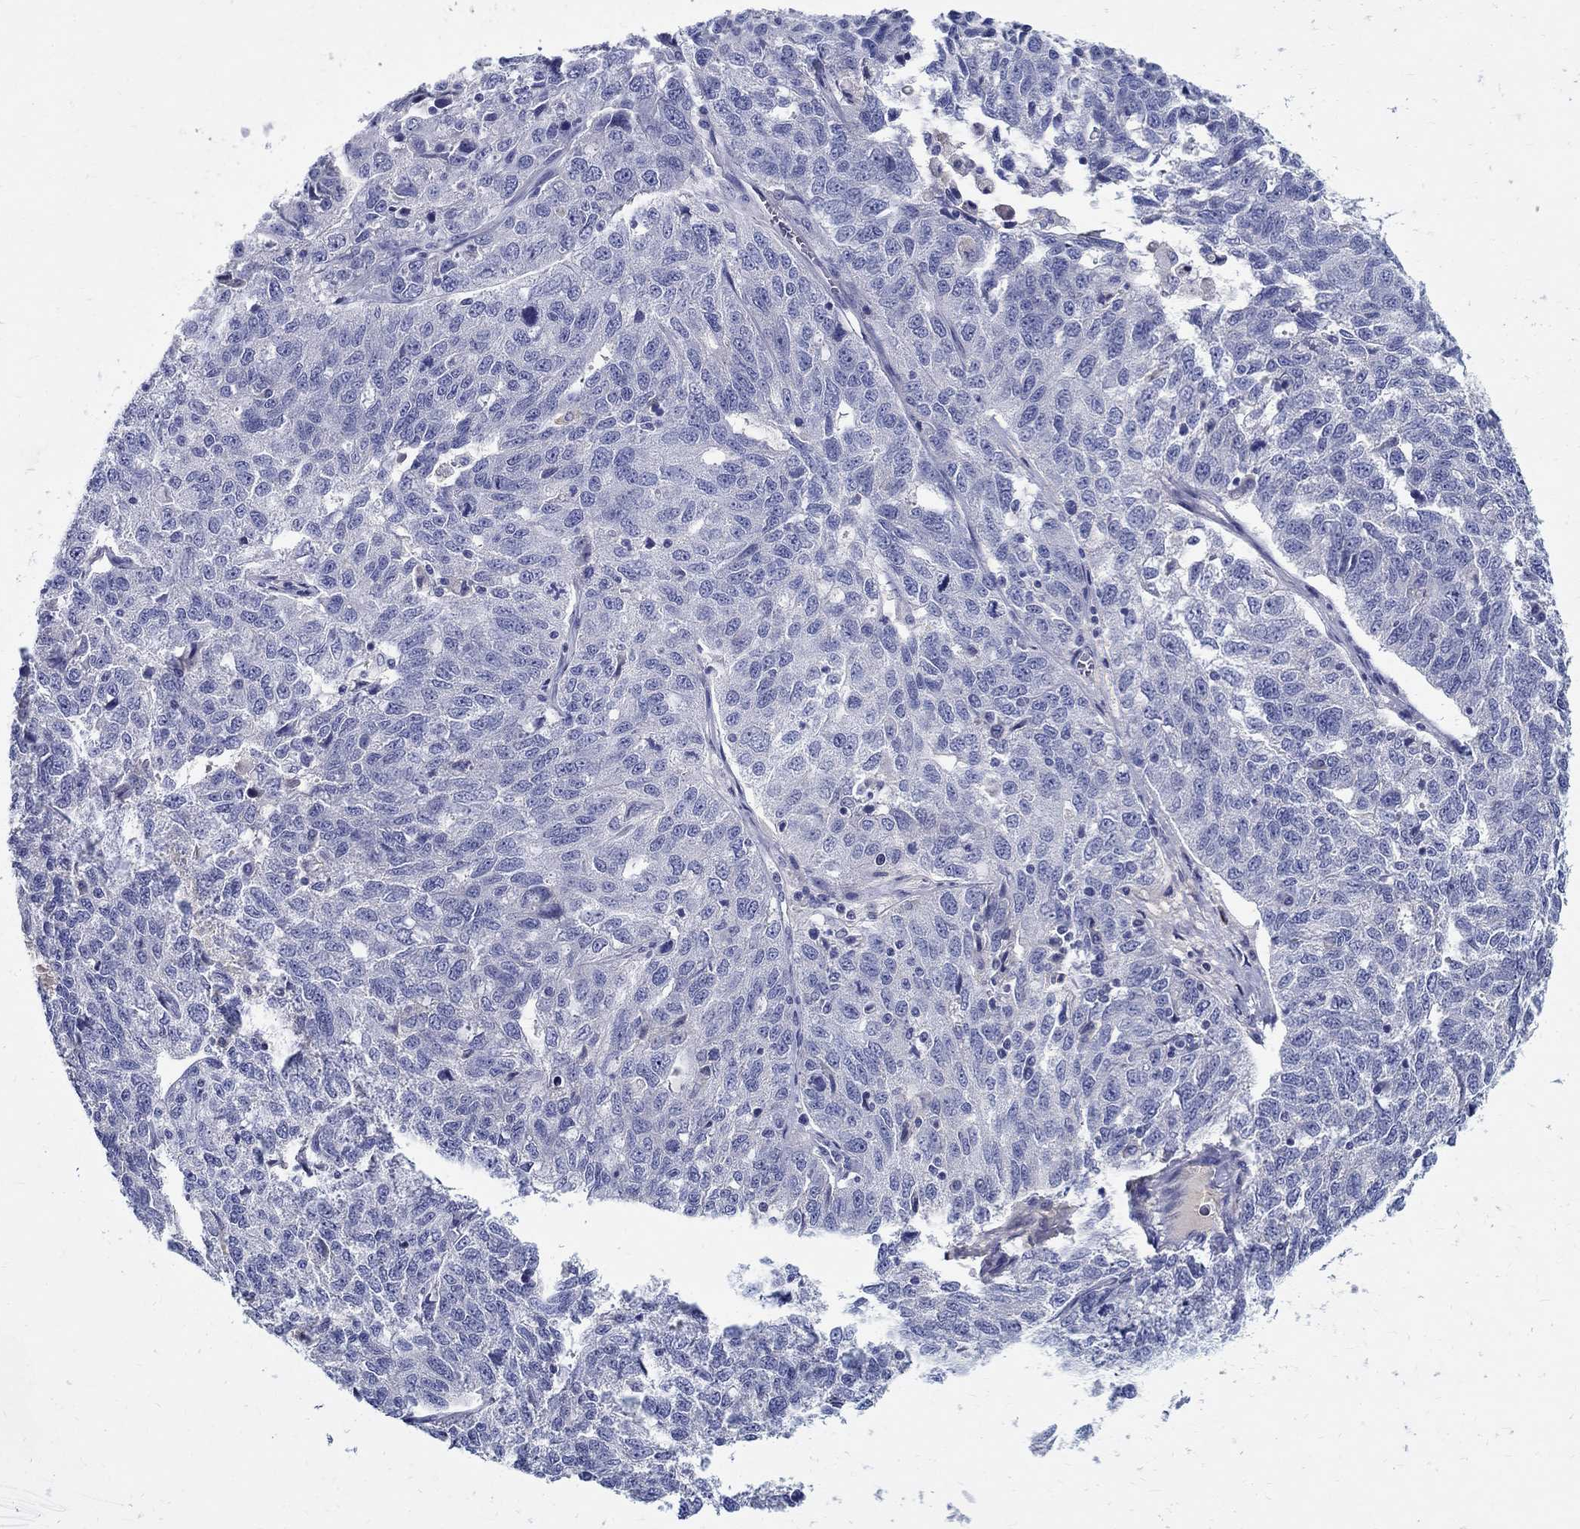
{"staining": {"intensity": "negative", "quantity": "none", "location": "none"}, "tissue": "ovarian cancer", "cell_type": "Tumor cells", "image_type": "cancer", "snomed": [{"axis": "morphology", "description": "Cystadenocarcinoma, serous, NOS"}, {"axis": "topography", "description": "Ovary"}], "caption": "There is no significant staining in tumor cells of ovarian serous cystadenocarcinoma.", "gene": "CRYGD", "patient": {"sex": "female", "age": 71}}